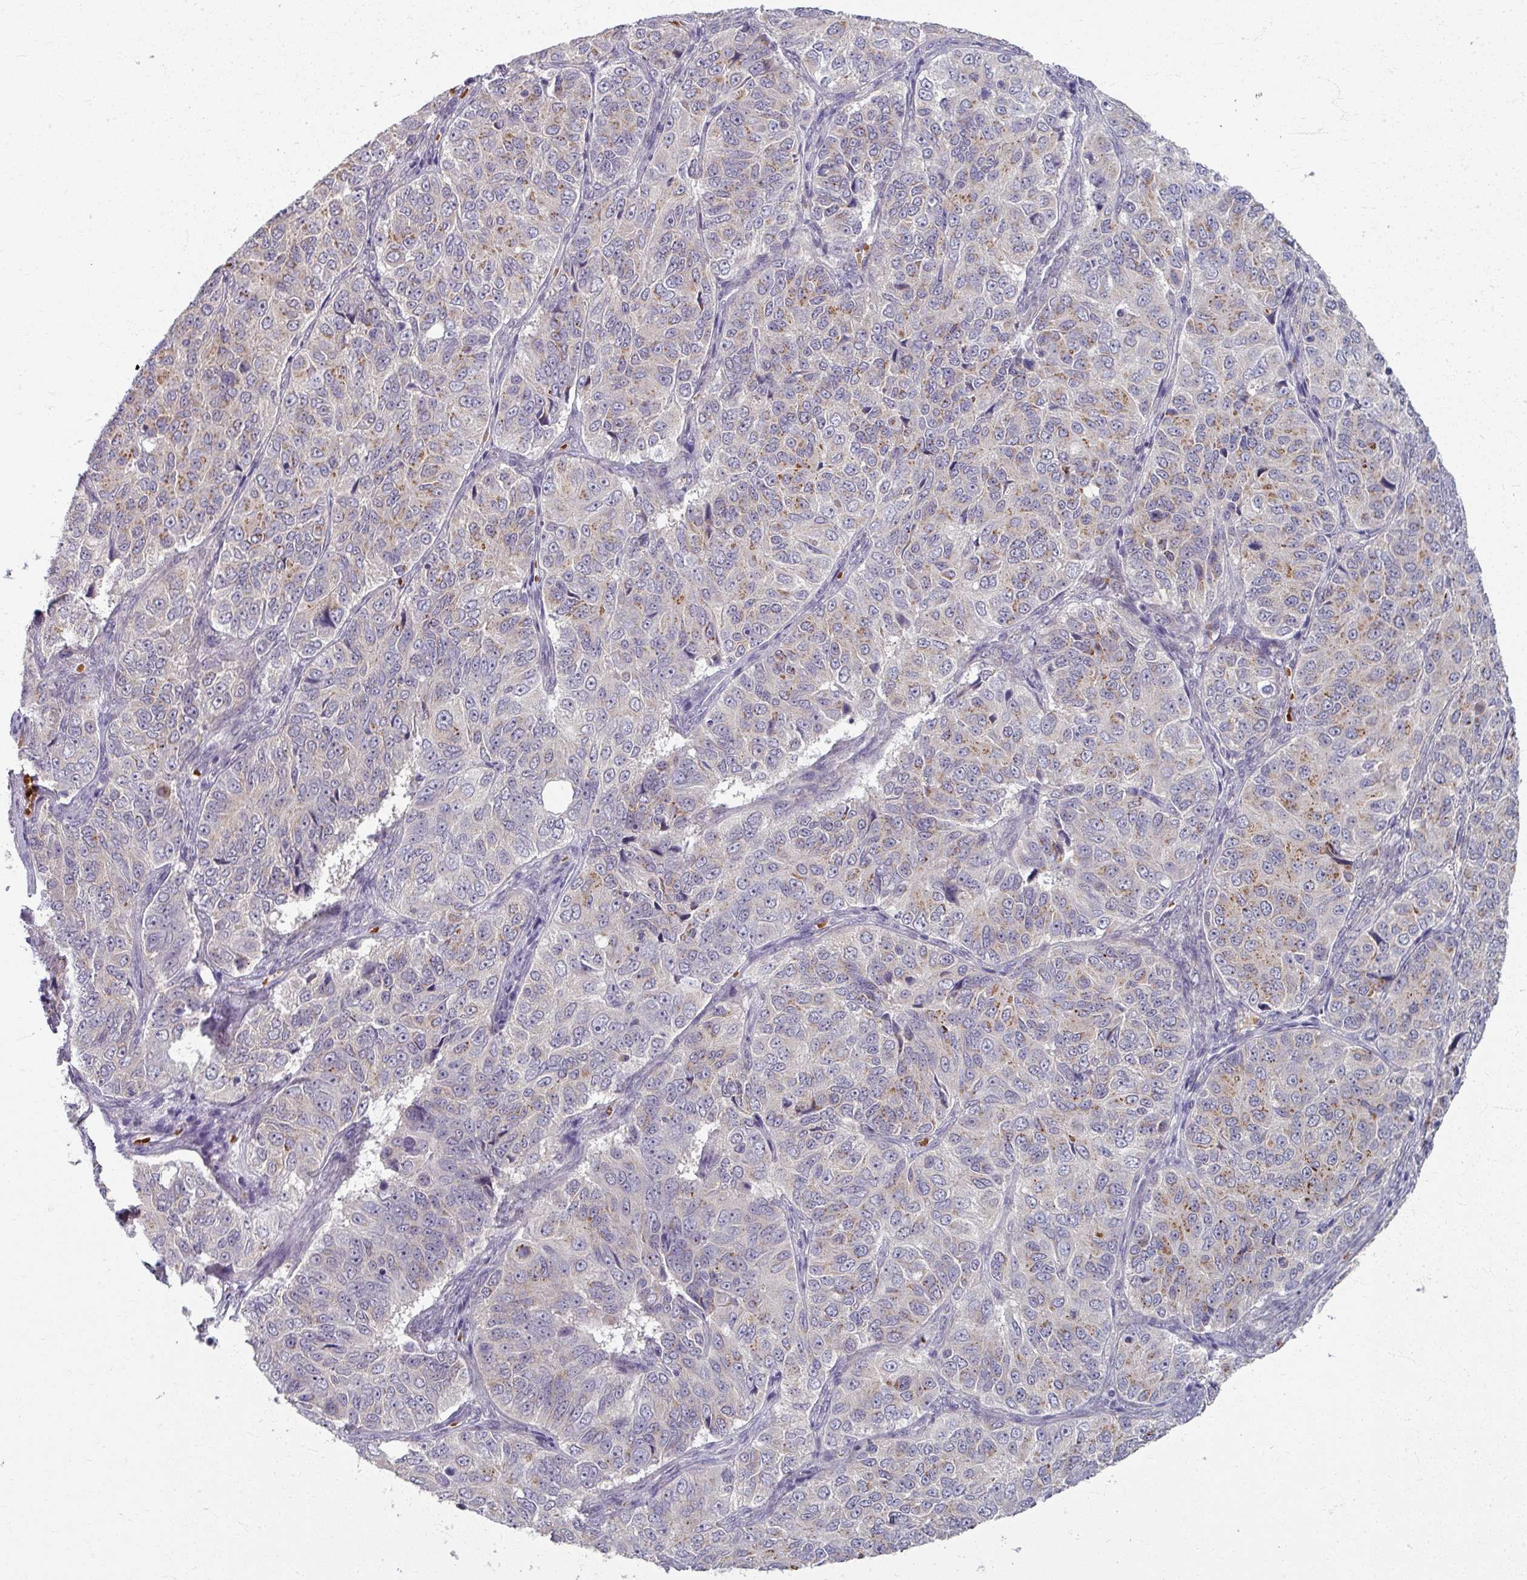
{"staining": {"intensity": "moderate", "quantity": "<25%", "location": "cytoplasmic/membranous"}, "tissue": "ovarian cancer", "cell_type": "Tumor cells", "image_type": "cancer", "snomed": [{"axis": "morphology", "description": "Carcinoma, endometroid"}, {"axis": "topography", "description": "Ovary"}], "caption": "IHC photomicrograph of endometroid carcinoma (ovarian) stained for a protein (brown), which shows low levels of moderate cytoplasmic/membranous expression in approximately <25% of tumor cells.", "gene": "KMT5C", "patient": {"sex": "female", "age": 51}}